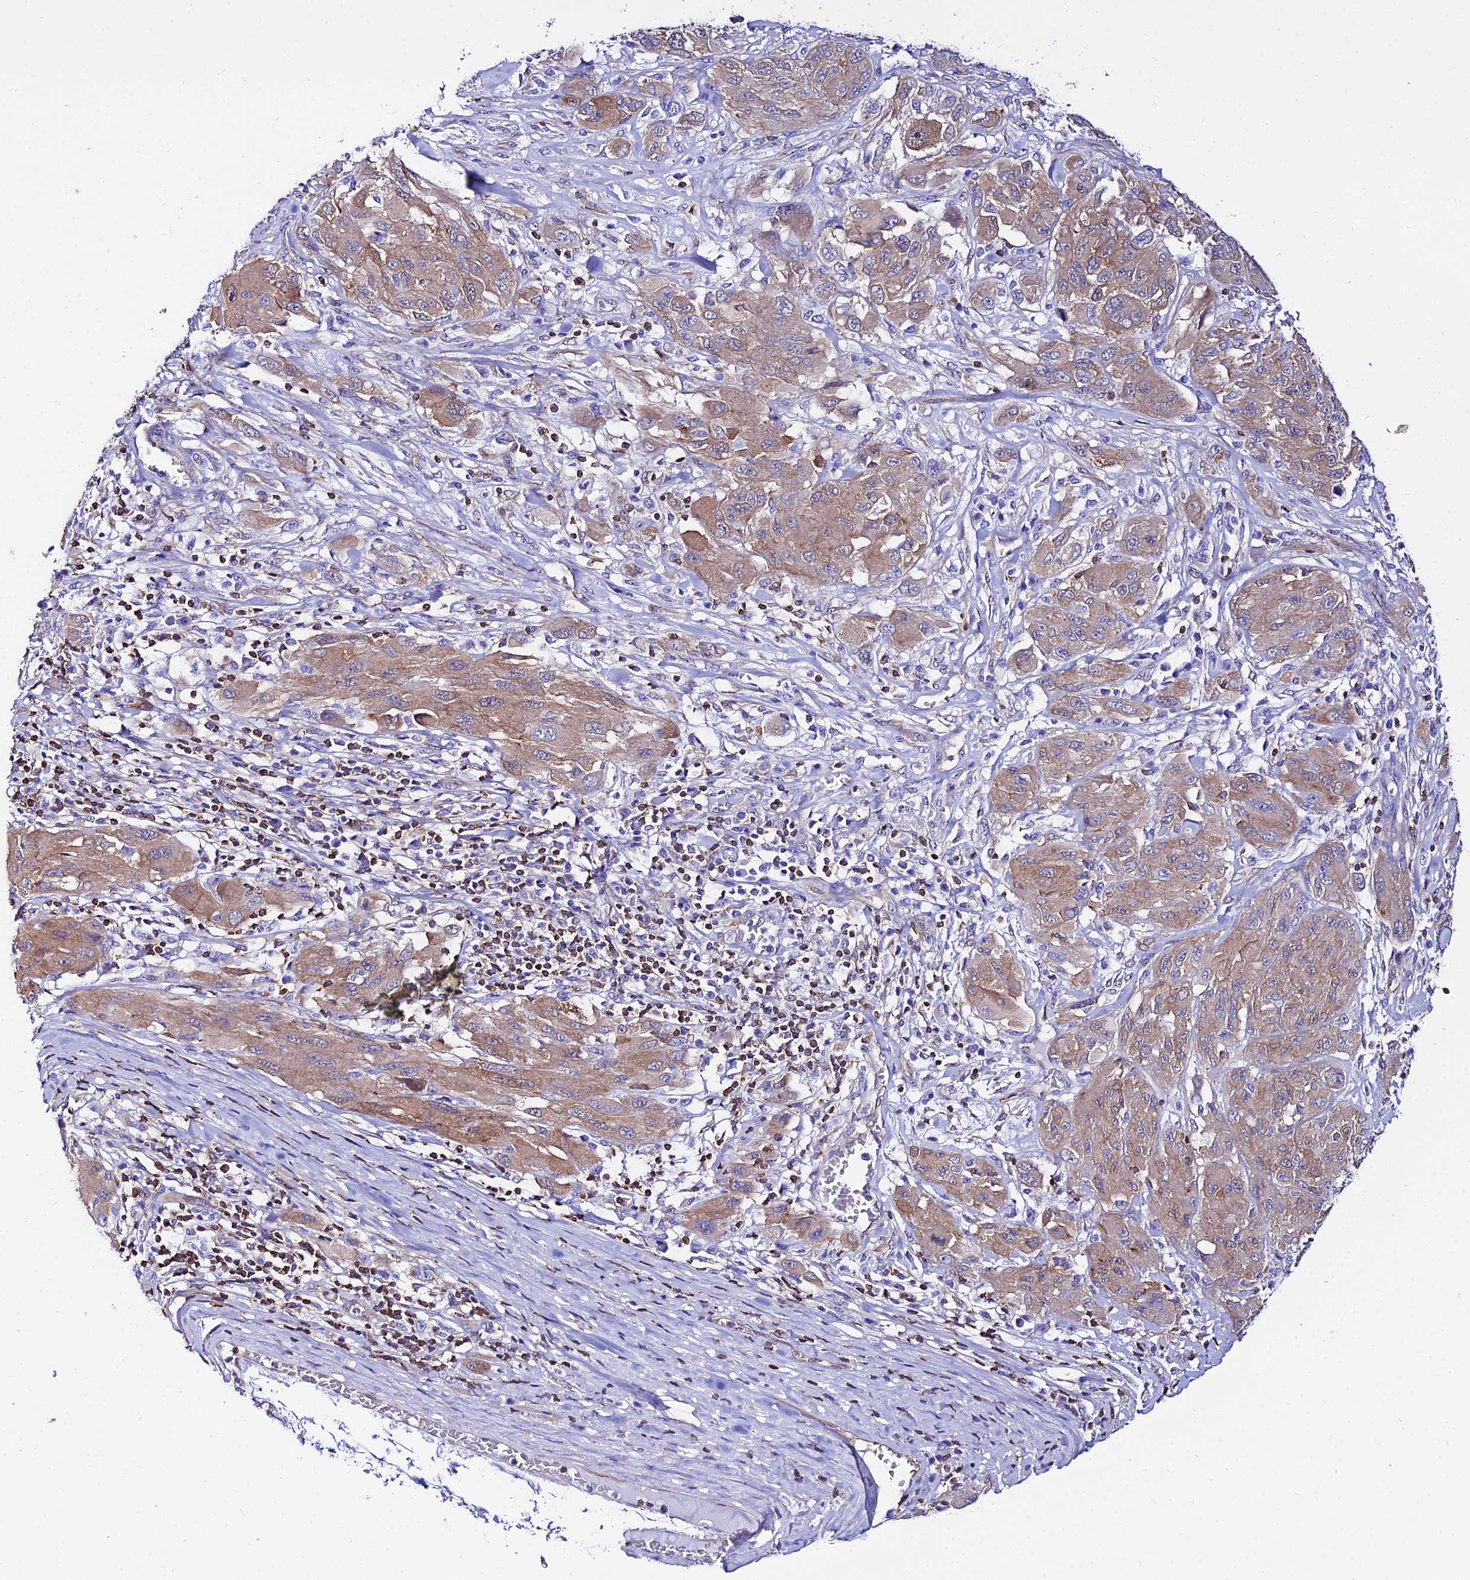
{"staining": {"intensity": "weak", "quantity": ">75%", "location": "cytoplasmic/membranous"}, "tissue": "melanoma", "cell_type": "Tumor cells", "image_type": "cancer", "snomed": [{"axis": "morphology", "description": "Malignant melanoma, NOS"}, {"axis": "topography", "description": "Skin"}], "caption": "Protein positivity by immunohistochemistry (IHC) displays weak cytoplasmic/membranous positivity in approximately >75% of tumor cells in malignant melanoma.", "gene": "S100A16", "patient": {"sex": "female", "age": 91}}